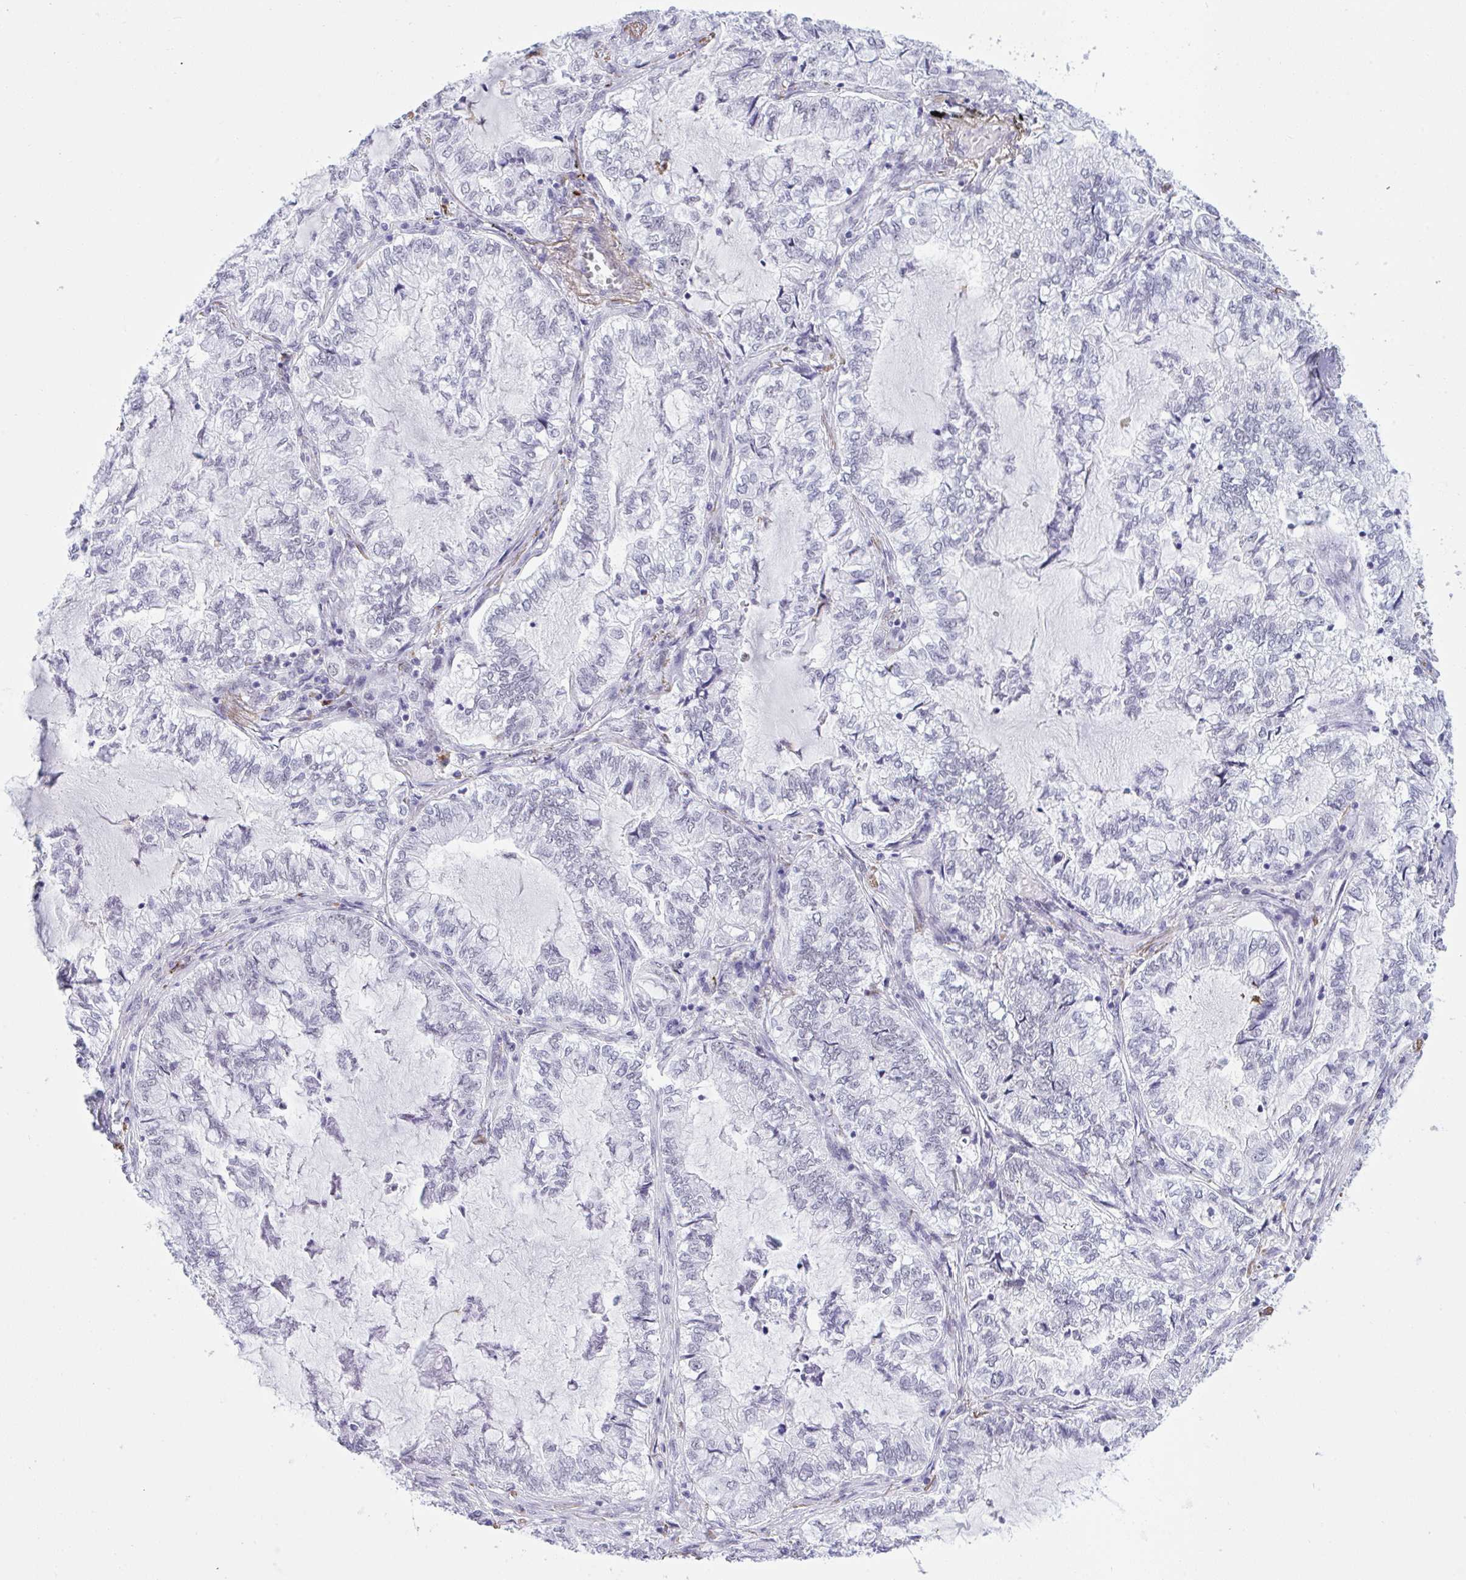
{"staining": {"intensity": "negative", "quantity": "none", "location": "none"}, "tissue": "lung cancer", "cell_type": "Tumor cells", "image_type": "cancer", "snomed": [{"axis": "morphology", "description": "Adenocarcinoma, NOS"}, {"axis": "topography", "description": "Lymph node"}, {"axis": "topography", "description": "Lung"}], "caption": "This is a histopathology image of IHC staining of lung adenocarcinoma, which shows no expression in tumor cells.", "gene": "ELN", "patient": {"sex": "male", "age": 66}}